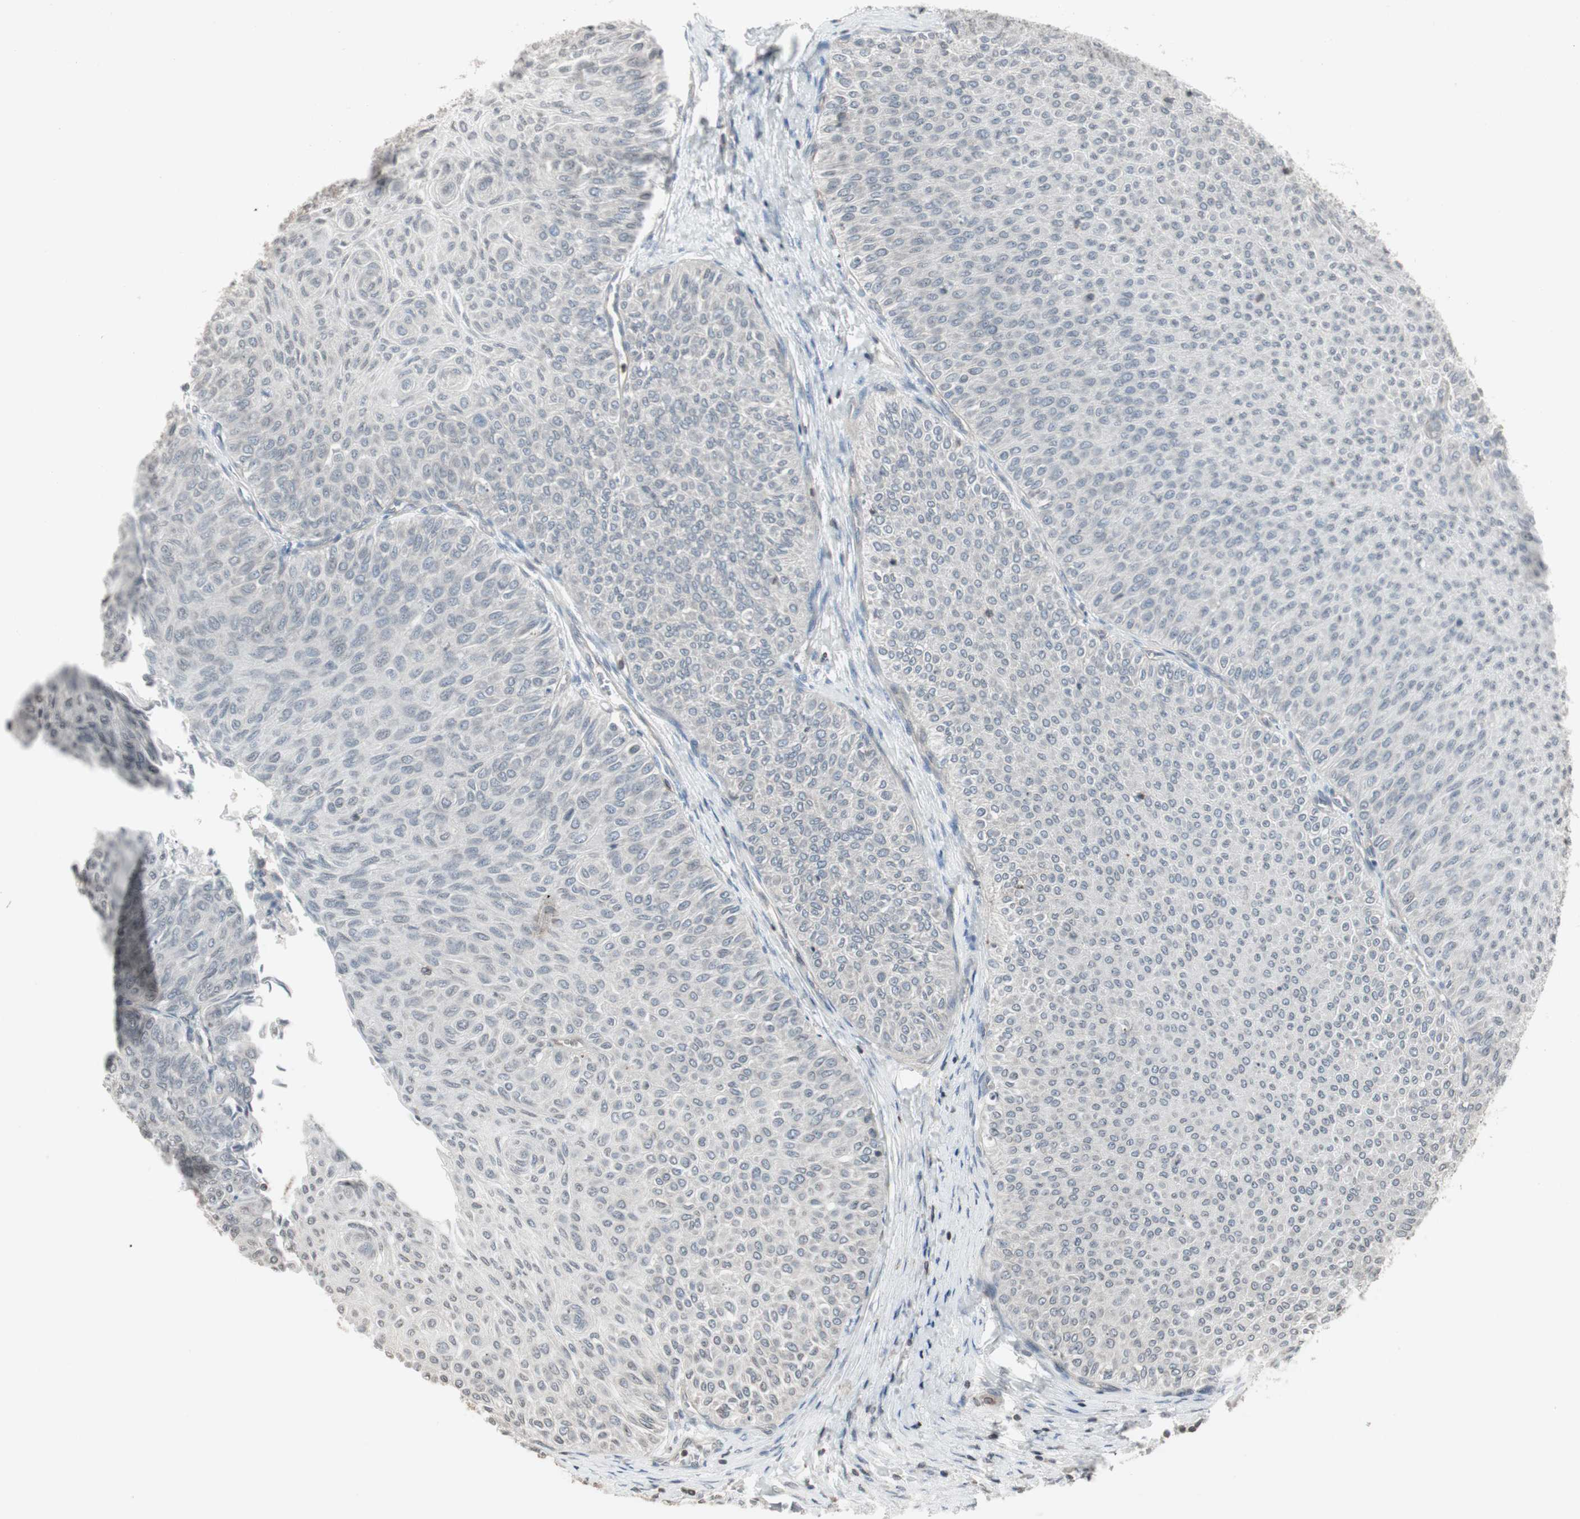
{"staining": {"intensity": "negative", "quantity": "none", "location": "none"}, "tissue": "urothelial cancer", "cell_type": "Tumor cells", "image_type": "cancer", "snomed": [{"axis": "morphology", "description": "Urothelial carcinoma, Low grade"}, {"axis": "topography", "description": "Urinary bladder"}], "caption": "Image shows no significant protein staining in tumor cells of urothelial cancer. (Brightfield microscopy of DAB (3,3'-diaminobenzidine) IHC at high magnification).", "gene": "ARHGEF1", "patient": {"sex": "male", "age": 78}}